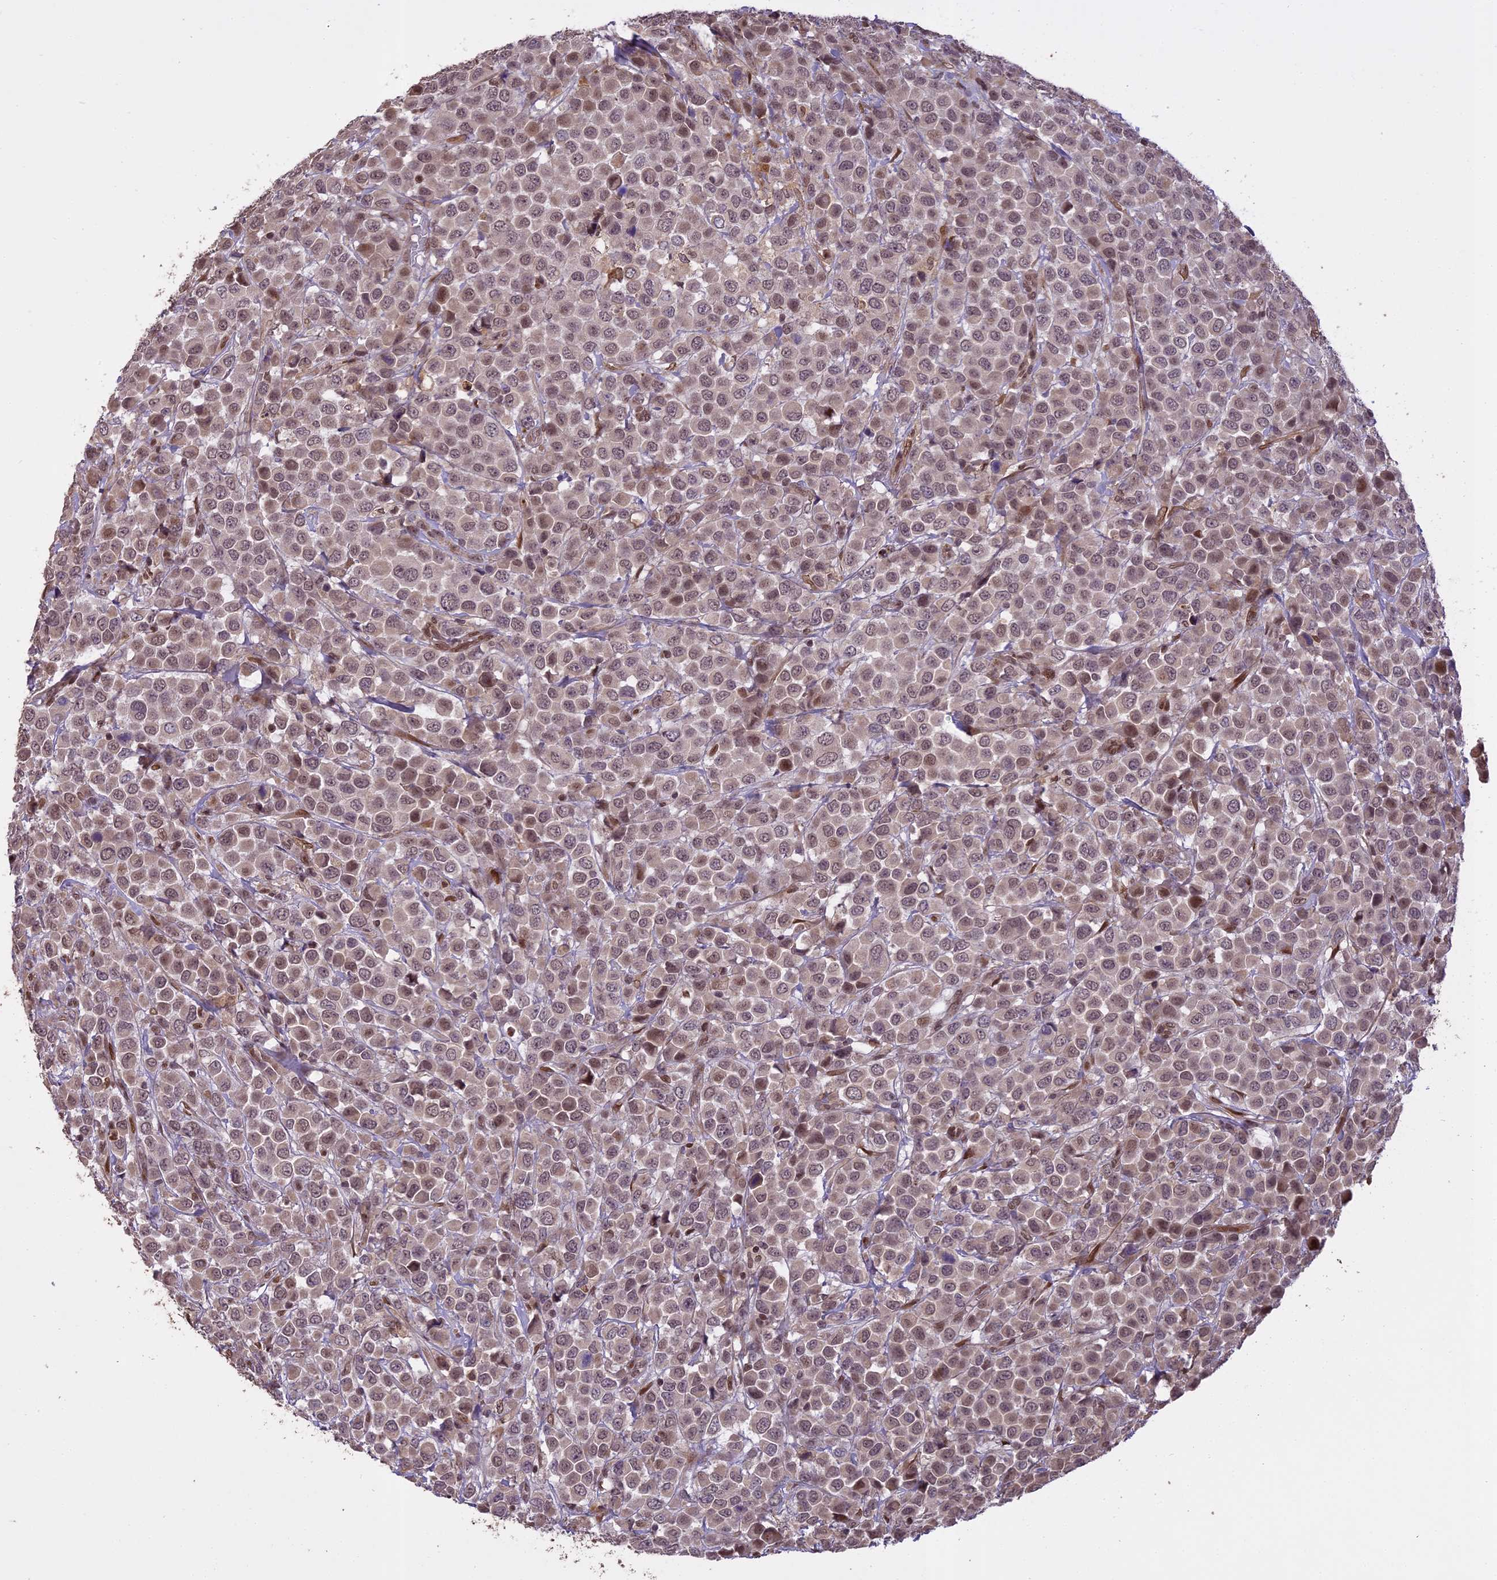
{"staining": {"intensity": "weak", "quantity": "<25%", "location": "nuclear"}, "tissue": "breast cancer", "cell_type": "Tumor cells", "image_type": "cancer", "snomed": [{"axis": "morphology", "description": "Duct carcinoma"}, {"axis": "topography", "description": "Breast"}], "caption": "DAB immunohistochemical staining of breast cancer shows no significant positivity in tumor cells.", "gene": "PRELID2", "patient": {"sex": "female", "age": 61}}